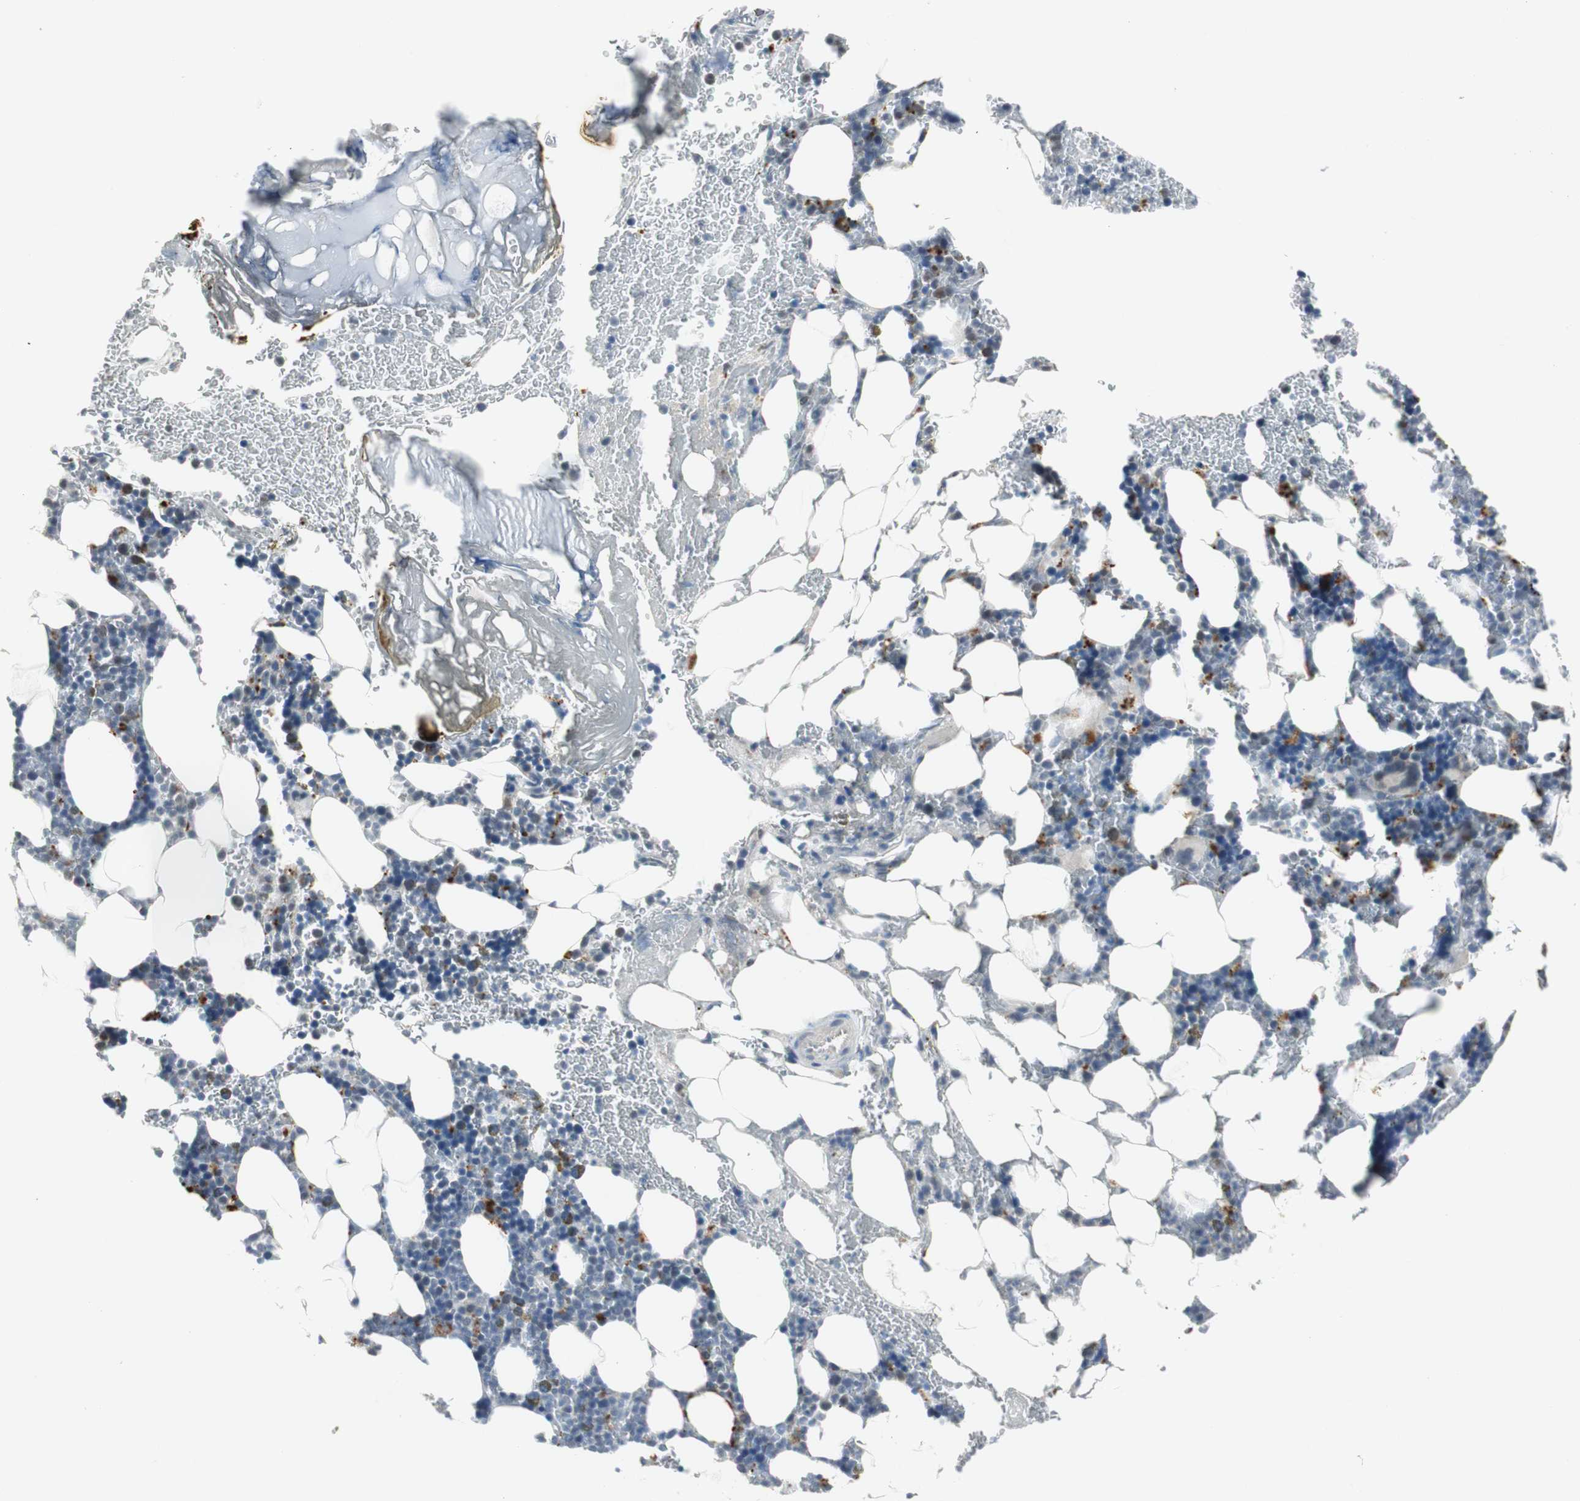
{"staining": {"intensity": "moderate", "quantity": "<25%", "location": "cytoplasmic/membranous"}, "tissue": "bone marrow", "cell_type": "Hematopoietic cells", "image_type": "normal", "snomed": [{"axis": "morphology", "description": "Normal tissue, NOS"}, {"axis": "topography", "description": "Bone marrow"}], "caption": "Hematopoietic cells demonstrate low levels of moderate cytoplasmic/membranous expression in approximately <25% of cells in normal human bone marrow.", "gene": "NLGN1", "patient": {"sex": "female", "age": 73}}